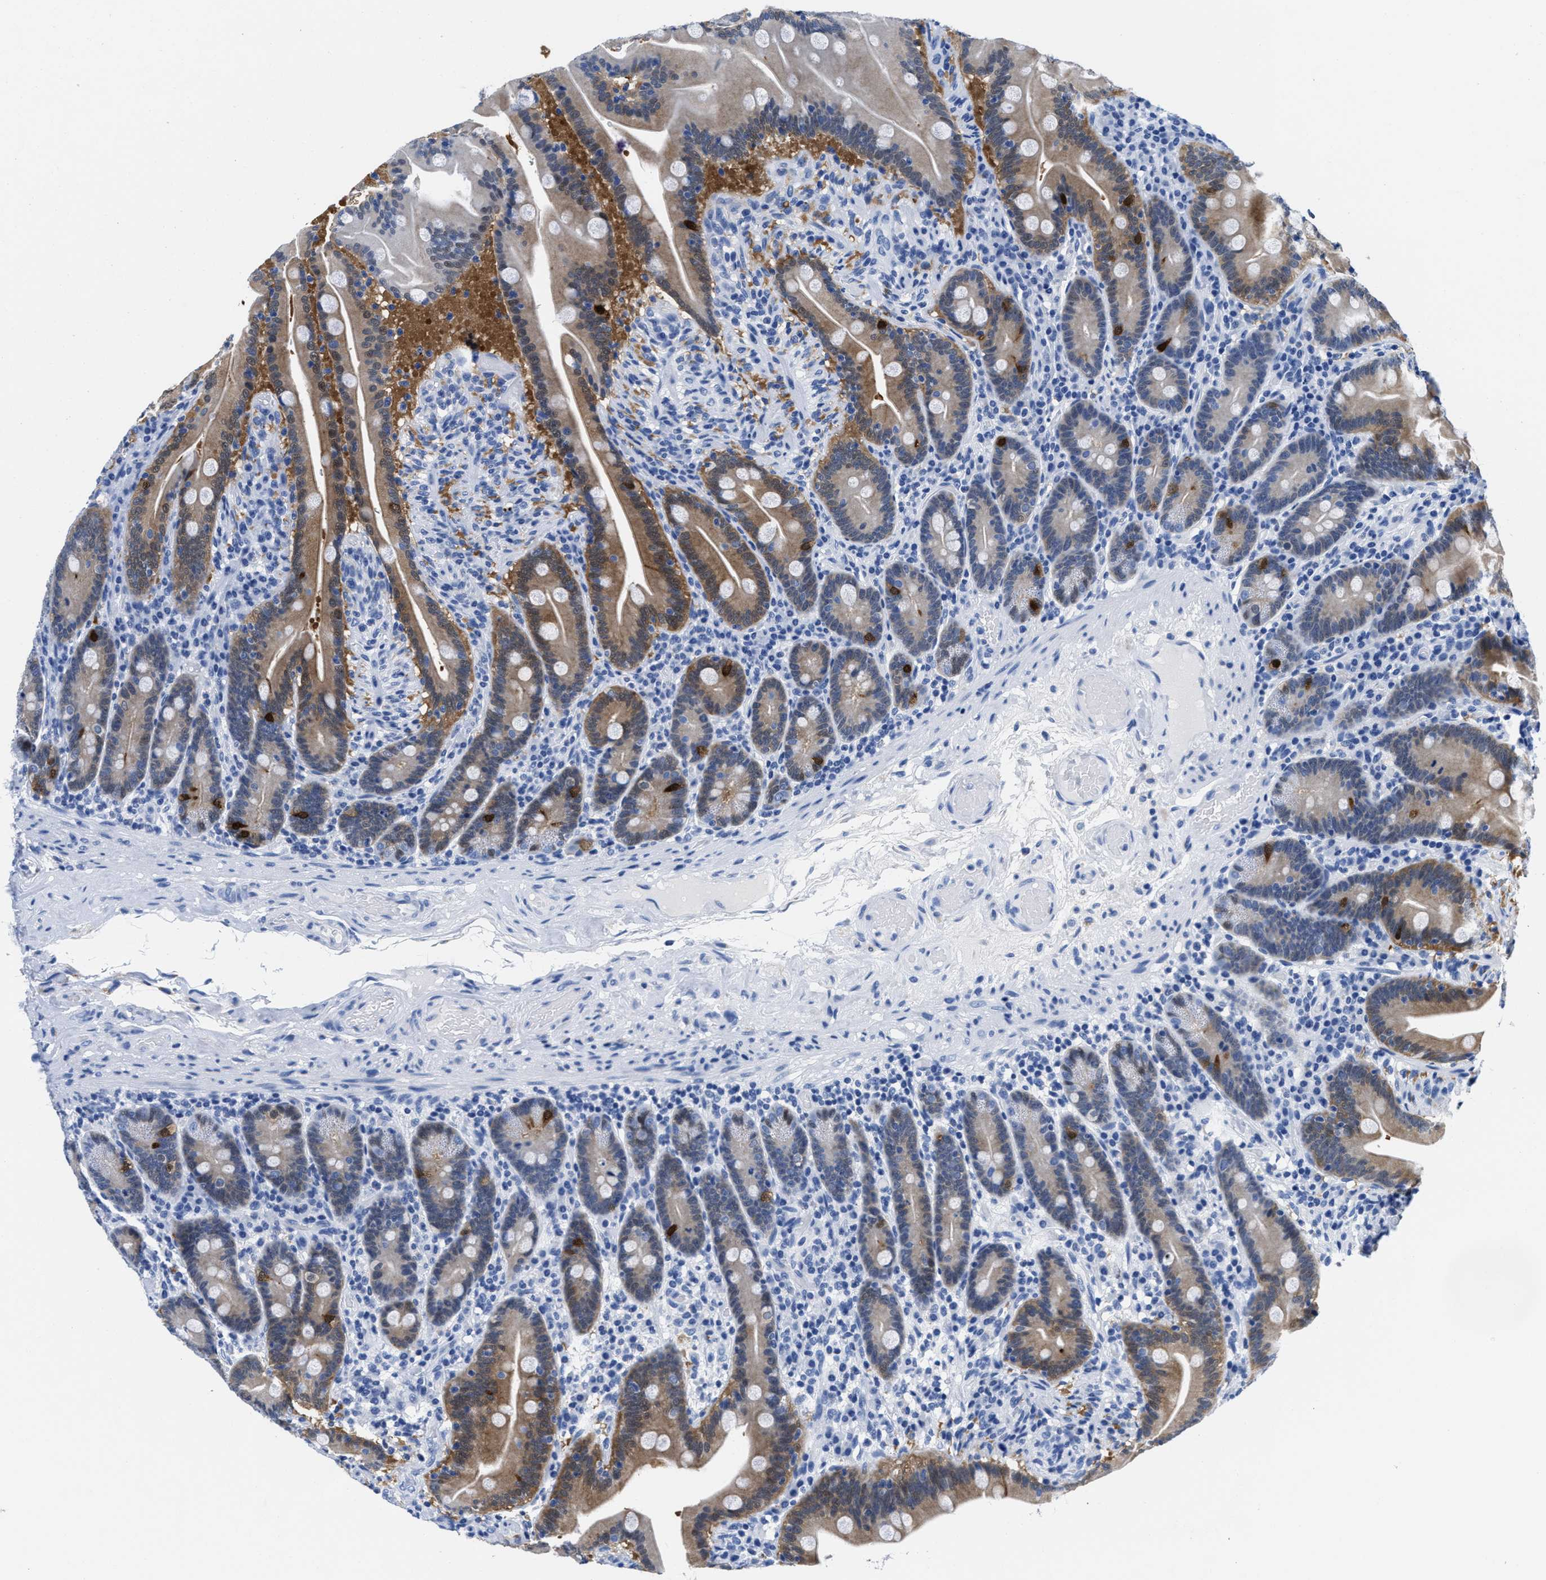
{"staining": {"intensity": "moderate", "quantity": "25%-75%", "location": "cytoplasmic/membranous,nuclear"}, "tissue": "duodenum", "cell_type": "Glandular cells", "image_type": "normal", "snomed": [{"axis": "morphology", "description": "Normal tissue, NOS"}, {"axis": "topography", "description": "Duodenum"}], "caption": "IHC (DAB (3,3'-diaminobenzidine)) staining of normal human duodenum reveals moderate cytoplasmic/membranous,nuclear protein expression in about 25%-75% of glandular cells. Nuclei are stained in blue.", "gene": "TTC3", "patient": {"sex": "male", "age": 54}}